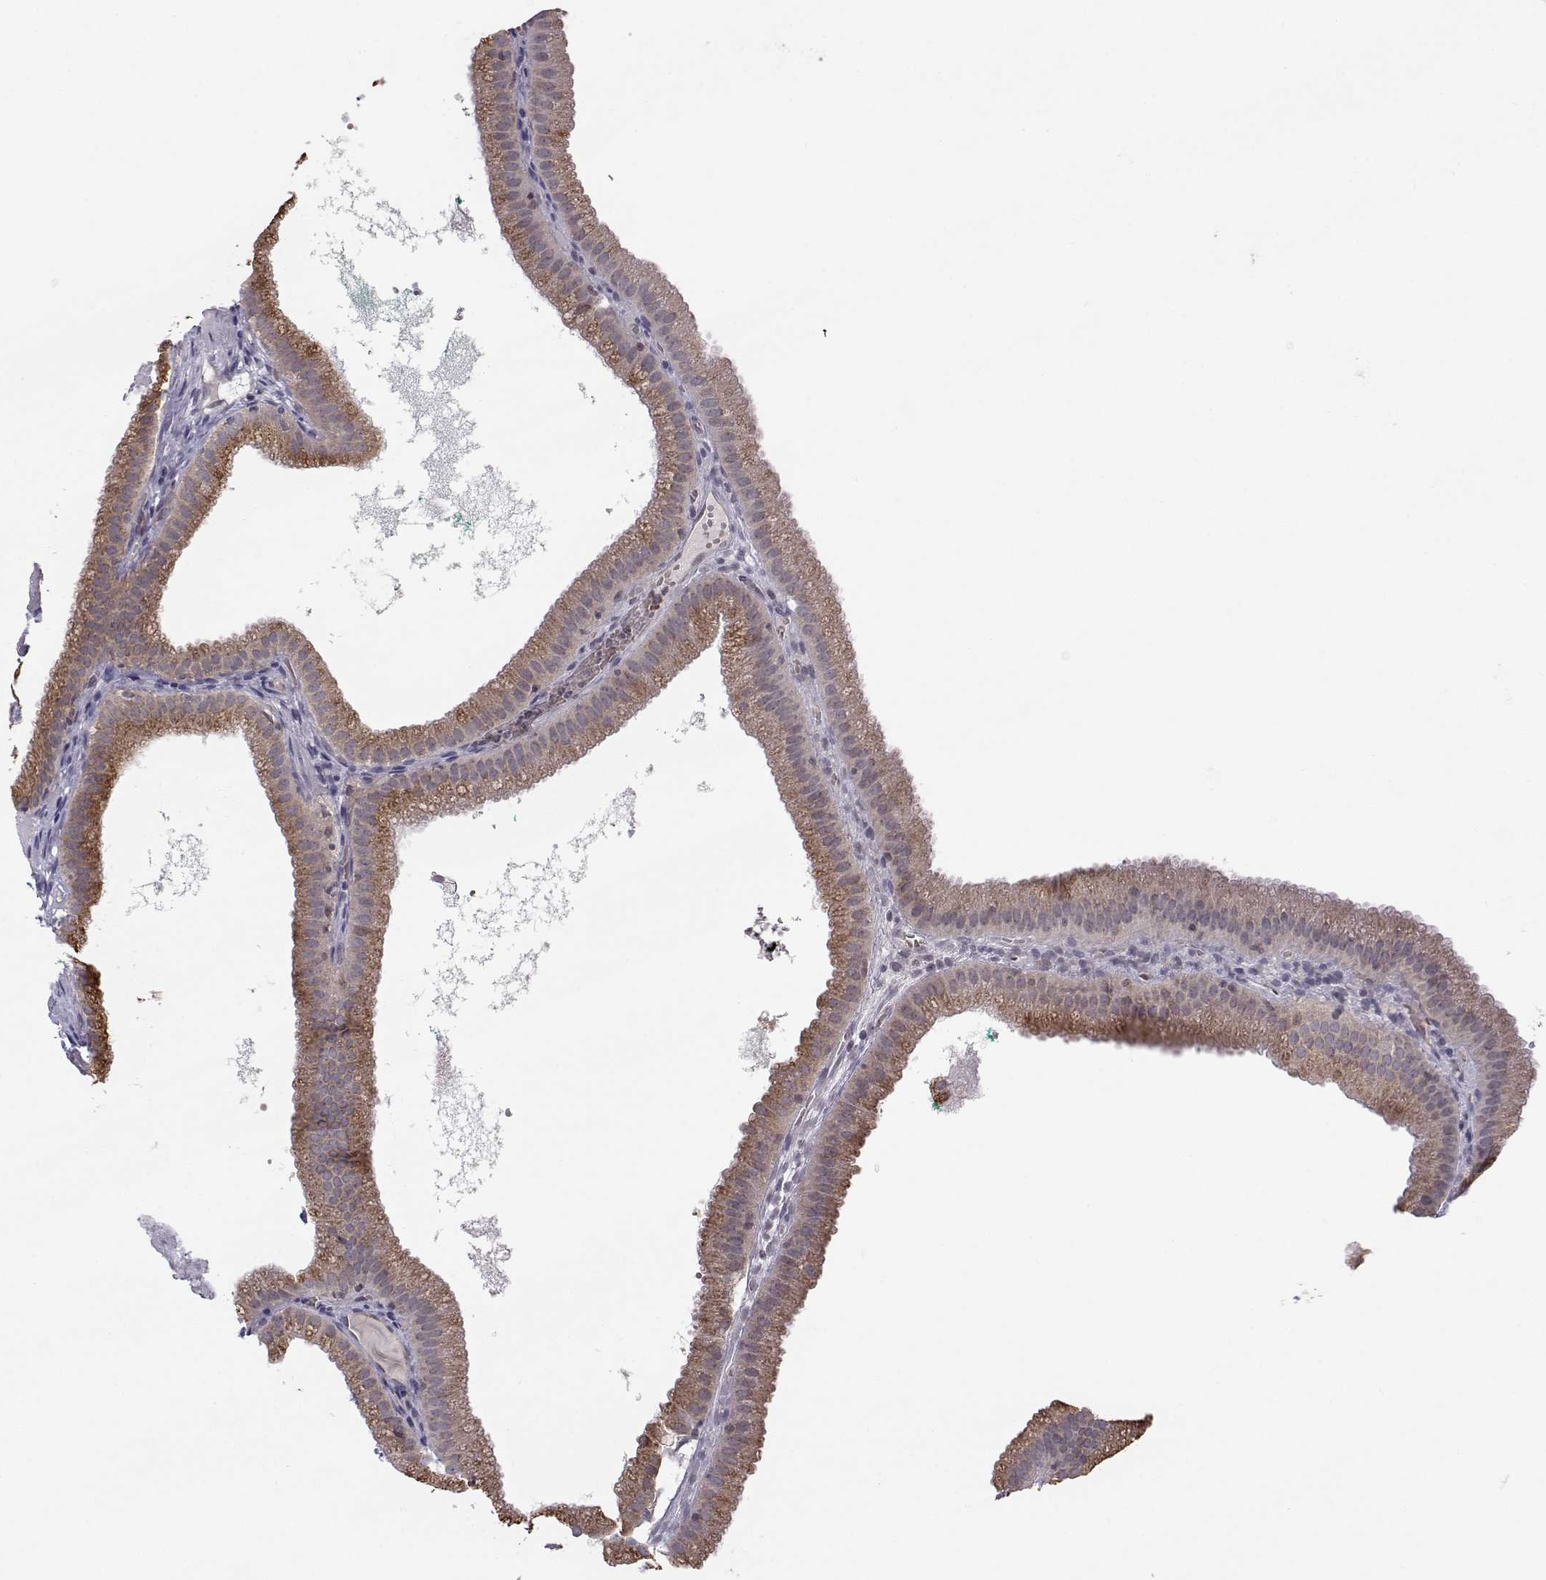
{"staining": {"intensity": "strong", "quantity": ">75%", "location": "cytoplasmic/membranous"}, "tissue": "gallbladder", "cell_type": "Glandular cells", "image_type": "normal", "snomed": [{"axis": "morphology", "description": "Normal tissue, NOS"}, {"axis": "topography", "description": "Gallbladder"}], "caption": "Glandular cells show high levels of strong cytoplasmic/membranous expression in approximately >75% of cells in unremarkable human gallbladder.", "gene": "KIF13B", "patient": {"sex": "male", "age": 67}}